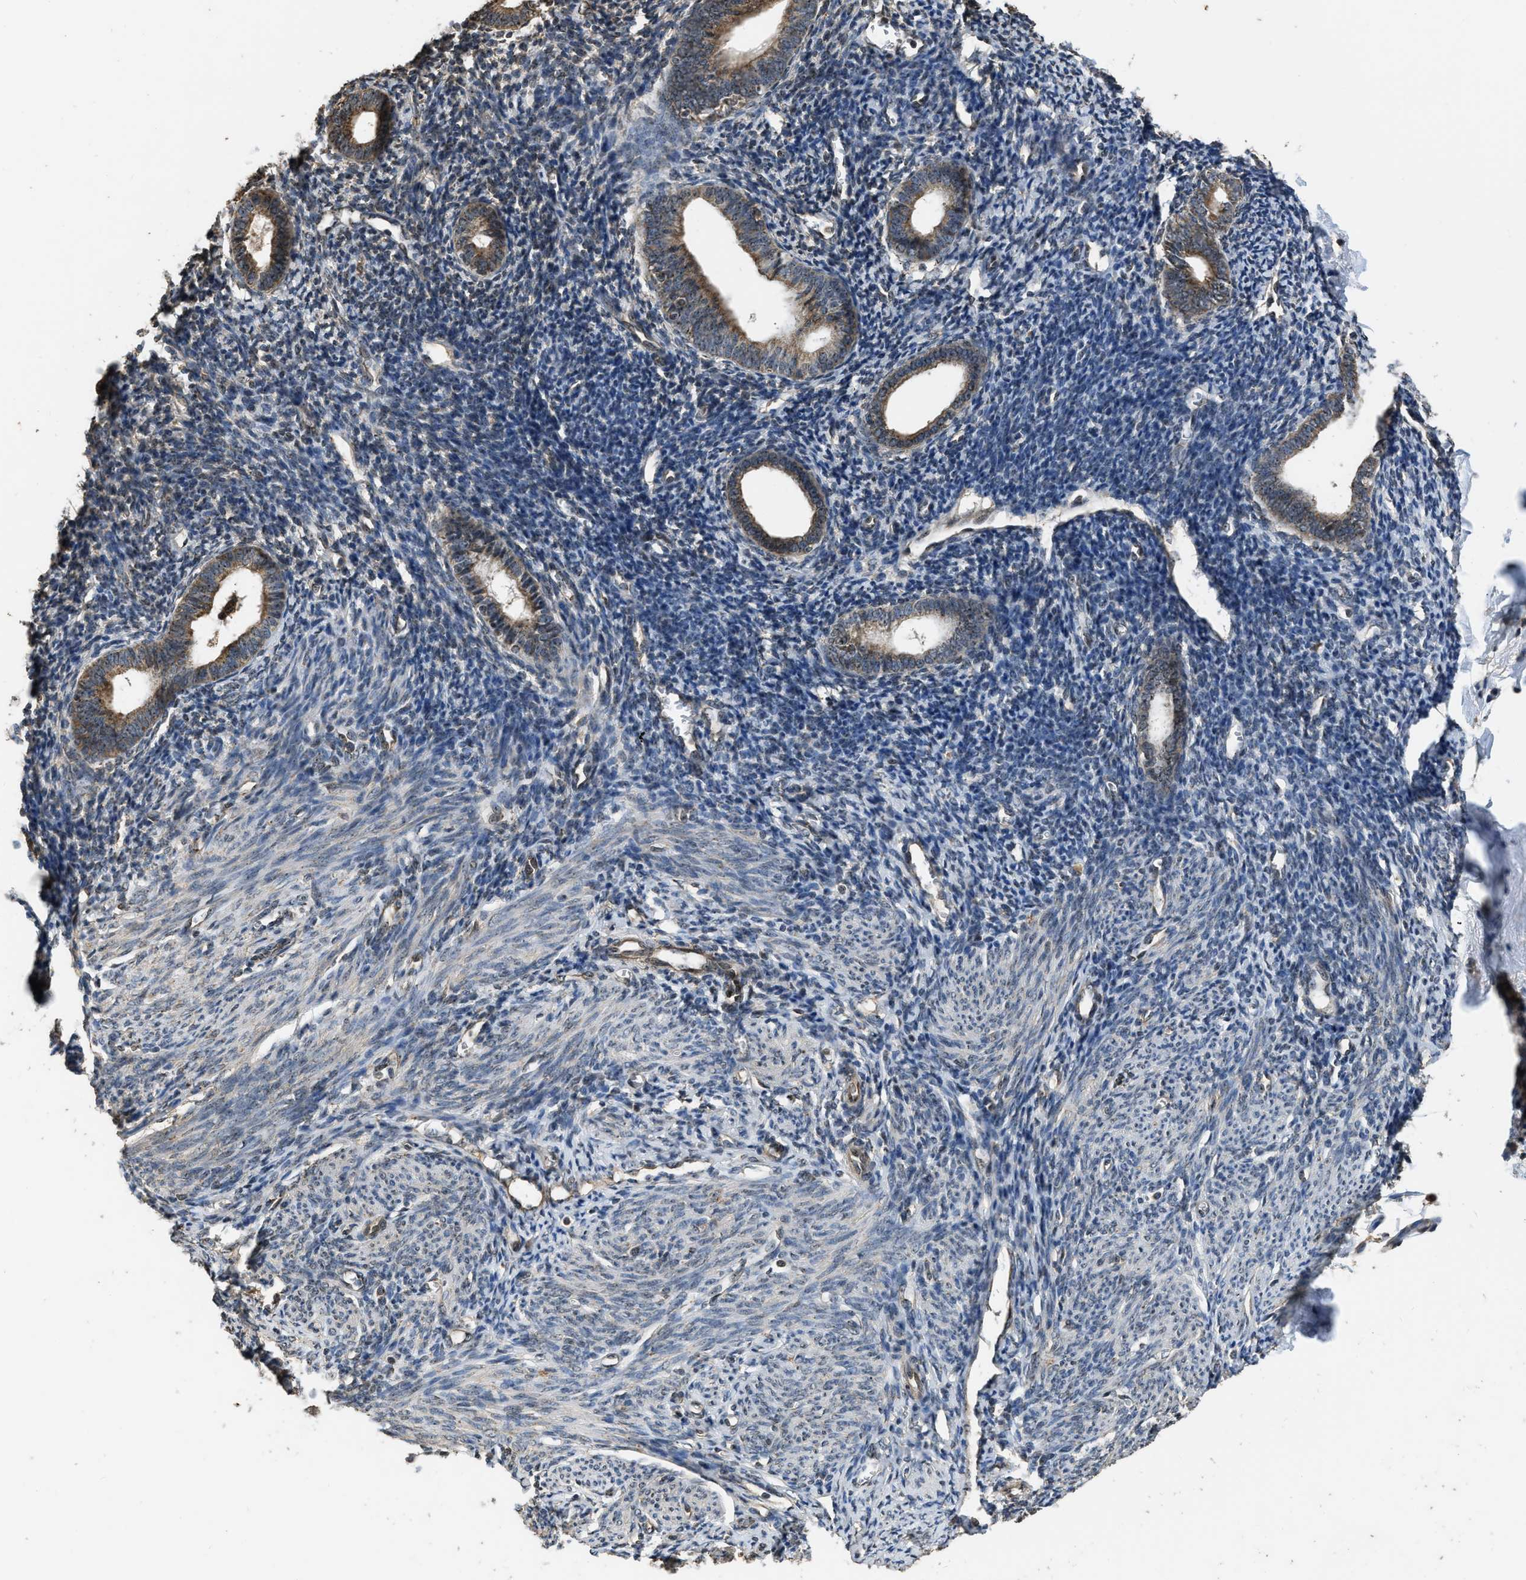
{"staining": {"intensity": "weak", "quantity": "25%-75%", "location": "cytoplasmic/membranous,nuclear"}, "tissue": "endometrium", "cell_type": "Cells in endometrial stroma", "image_type": "normal", "snomed": [{"axis": "morphology", "description": "Normal tissue, NOS"}, {"axis": "morphology", "description": "Adenocarcinoma, NOS"}, {"axis": "topography", "description": "Endometrium"}], "caption": "The histopathology image exhibits staining of normal endometrium, revealing weak cytoplasmic/membranous,nuclear protein staining (brown color) within cells in endometrial stroma.", "gene": "DENND6B", "patient": {"sex": "female", "age": 57}}